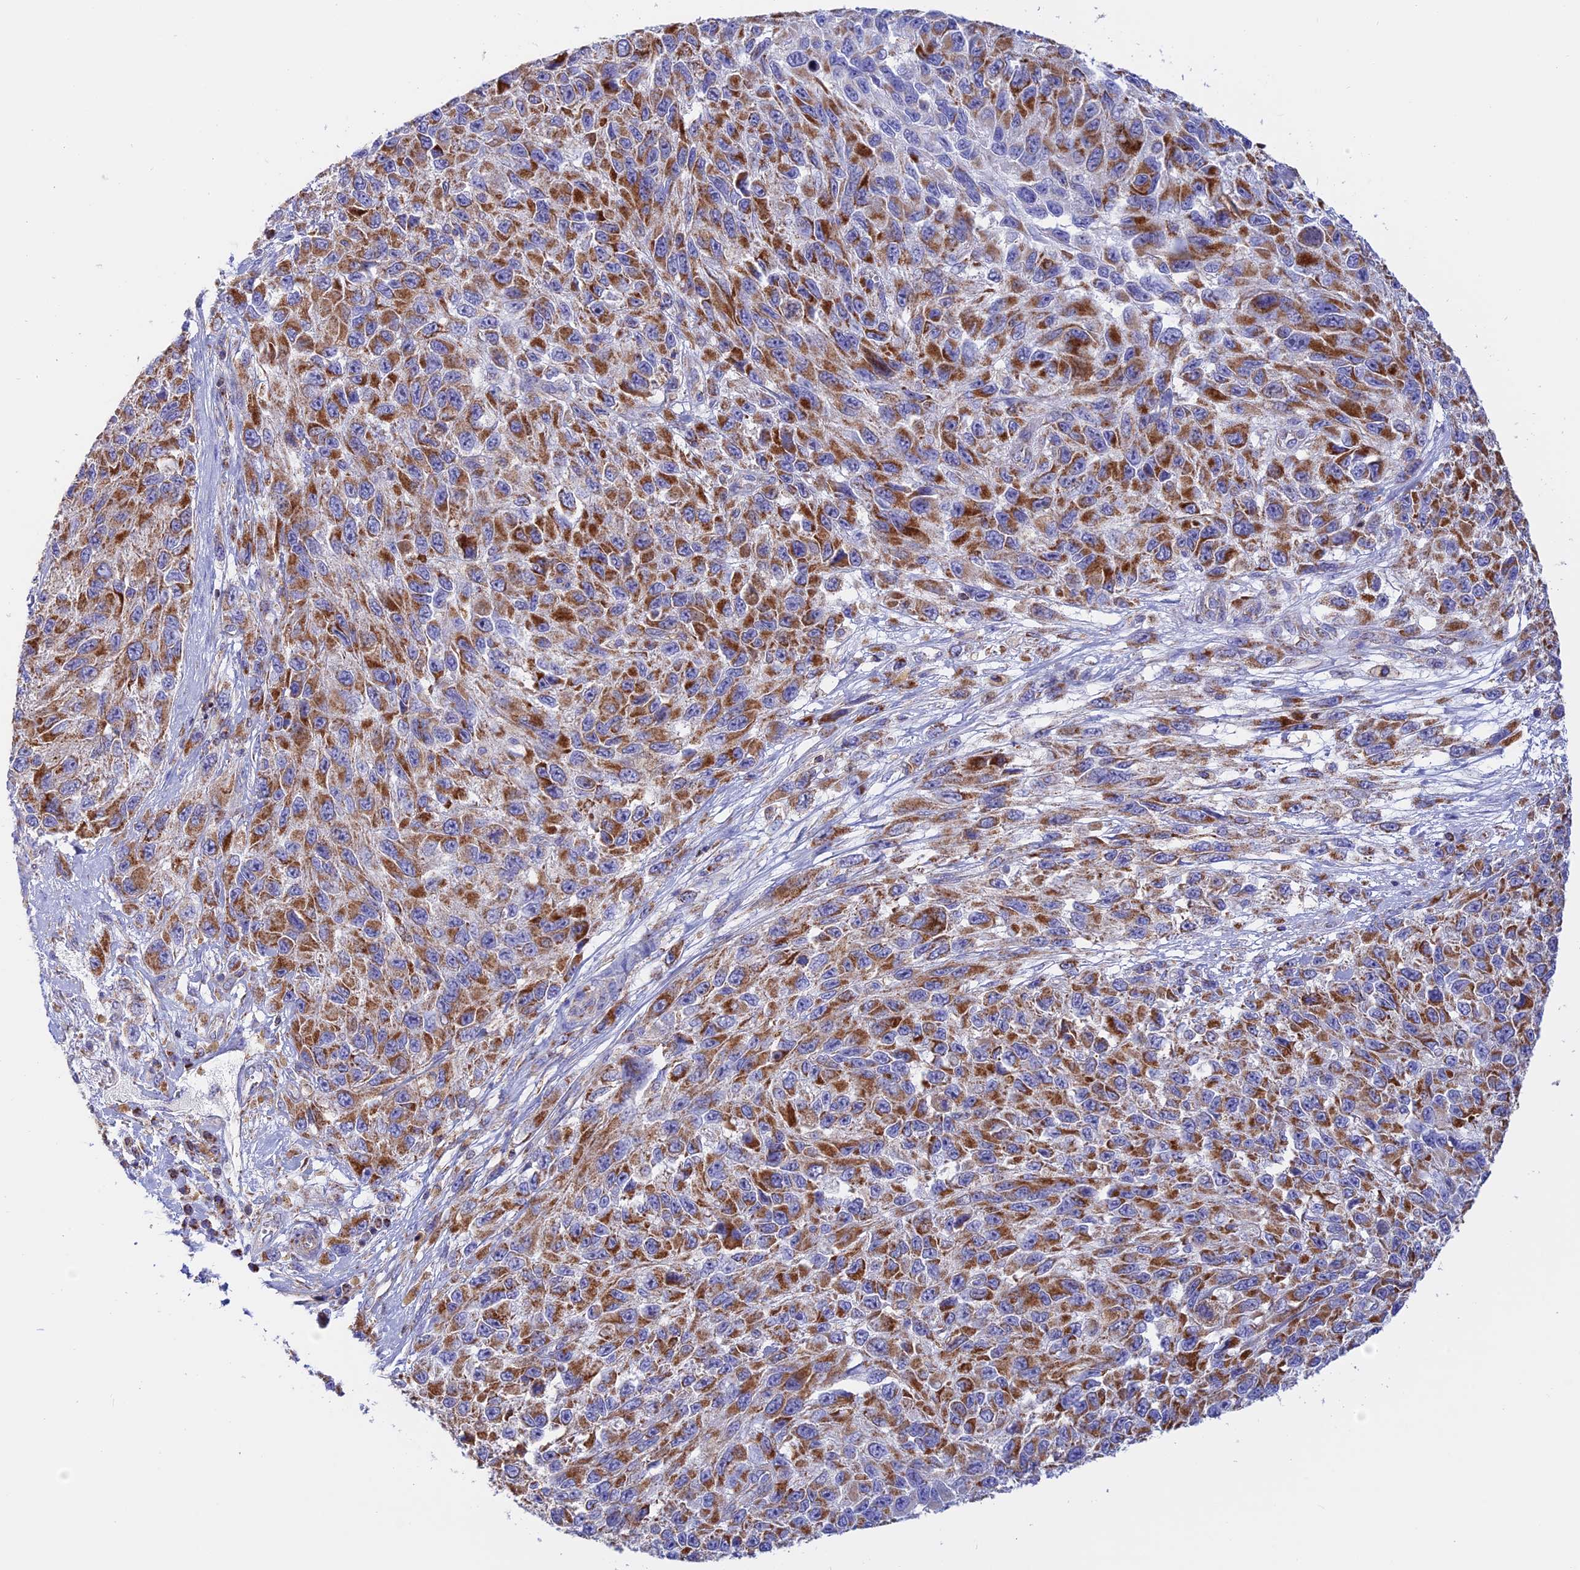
{"staining": {"intensity": "moderate", "quantity": ">75%", "location": "cytoplasmic/membranous"}, "tissue": "melanoma", "cell_type": "Tumor cells", "image_type": "cancer", "snomed": [{"axis": "morphology", "description": "Normal tissue, NOS"}, {"axis": "morphology", "description": "Malignant melanoma, NOS"}, {"axis": "topography", "description": "Skin"}], "caption": "Immunohistochemical staining of human melanoma displays medium levels of moderate cytoplasmic/membranous protein staining in approximately >75% of tumor cells. (Brightfield microscopy of DAB IHC at high magnification).", "gene": "GCDH", "patient": {"sex": "female", "age": 96}}